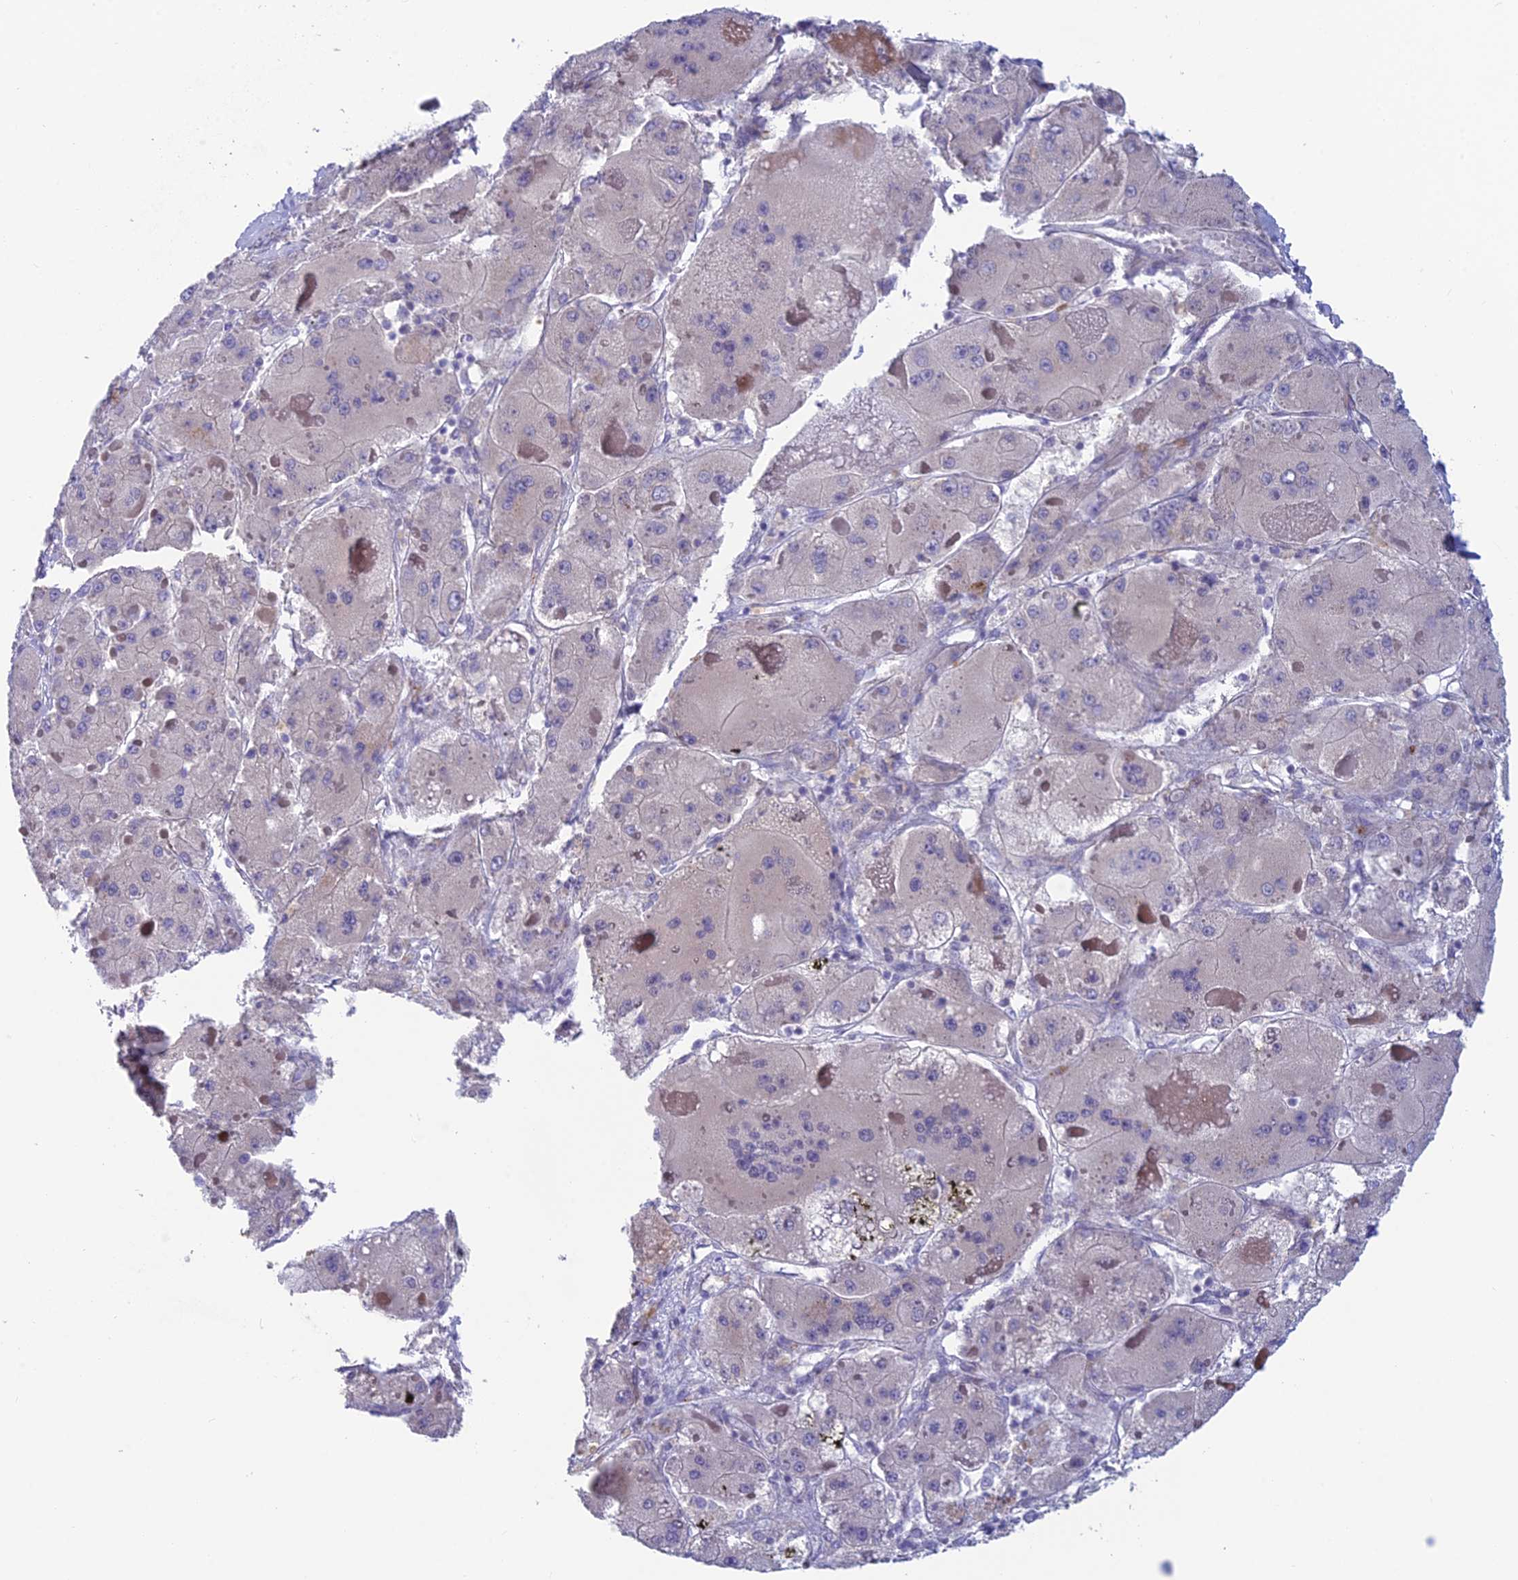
{"staining": {"intensity": "negative", "quantity": "none", "location": "none"}, "tissue": "liver cancer", "cell_type": "Tumor cells", "image_type": "cancer", "snomed": [{"axis": "morphology", "description": "Carcinoma, Hepatocellular, NOS"}, {"axis": "topography", "description": "Liver"}], "caption": "An immunohistochemistry (IHC) image of hepatocellular carcinoma (liver) is shown. There is no staining in tumor cells of hepatocellular carcinoma (liver).", "gene": "XPO7", "patient": {"sex": "female", "age": 73}}